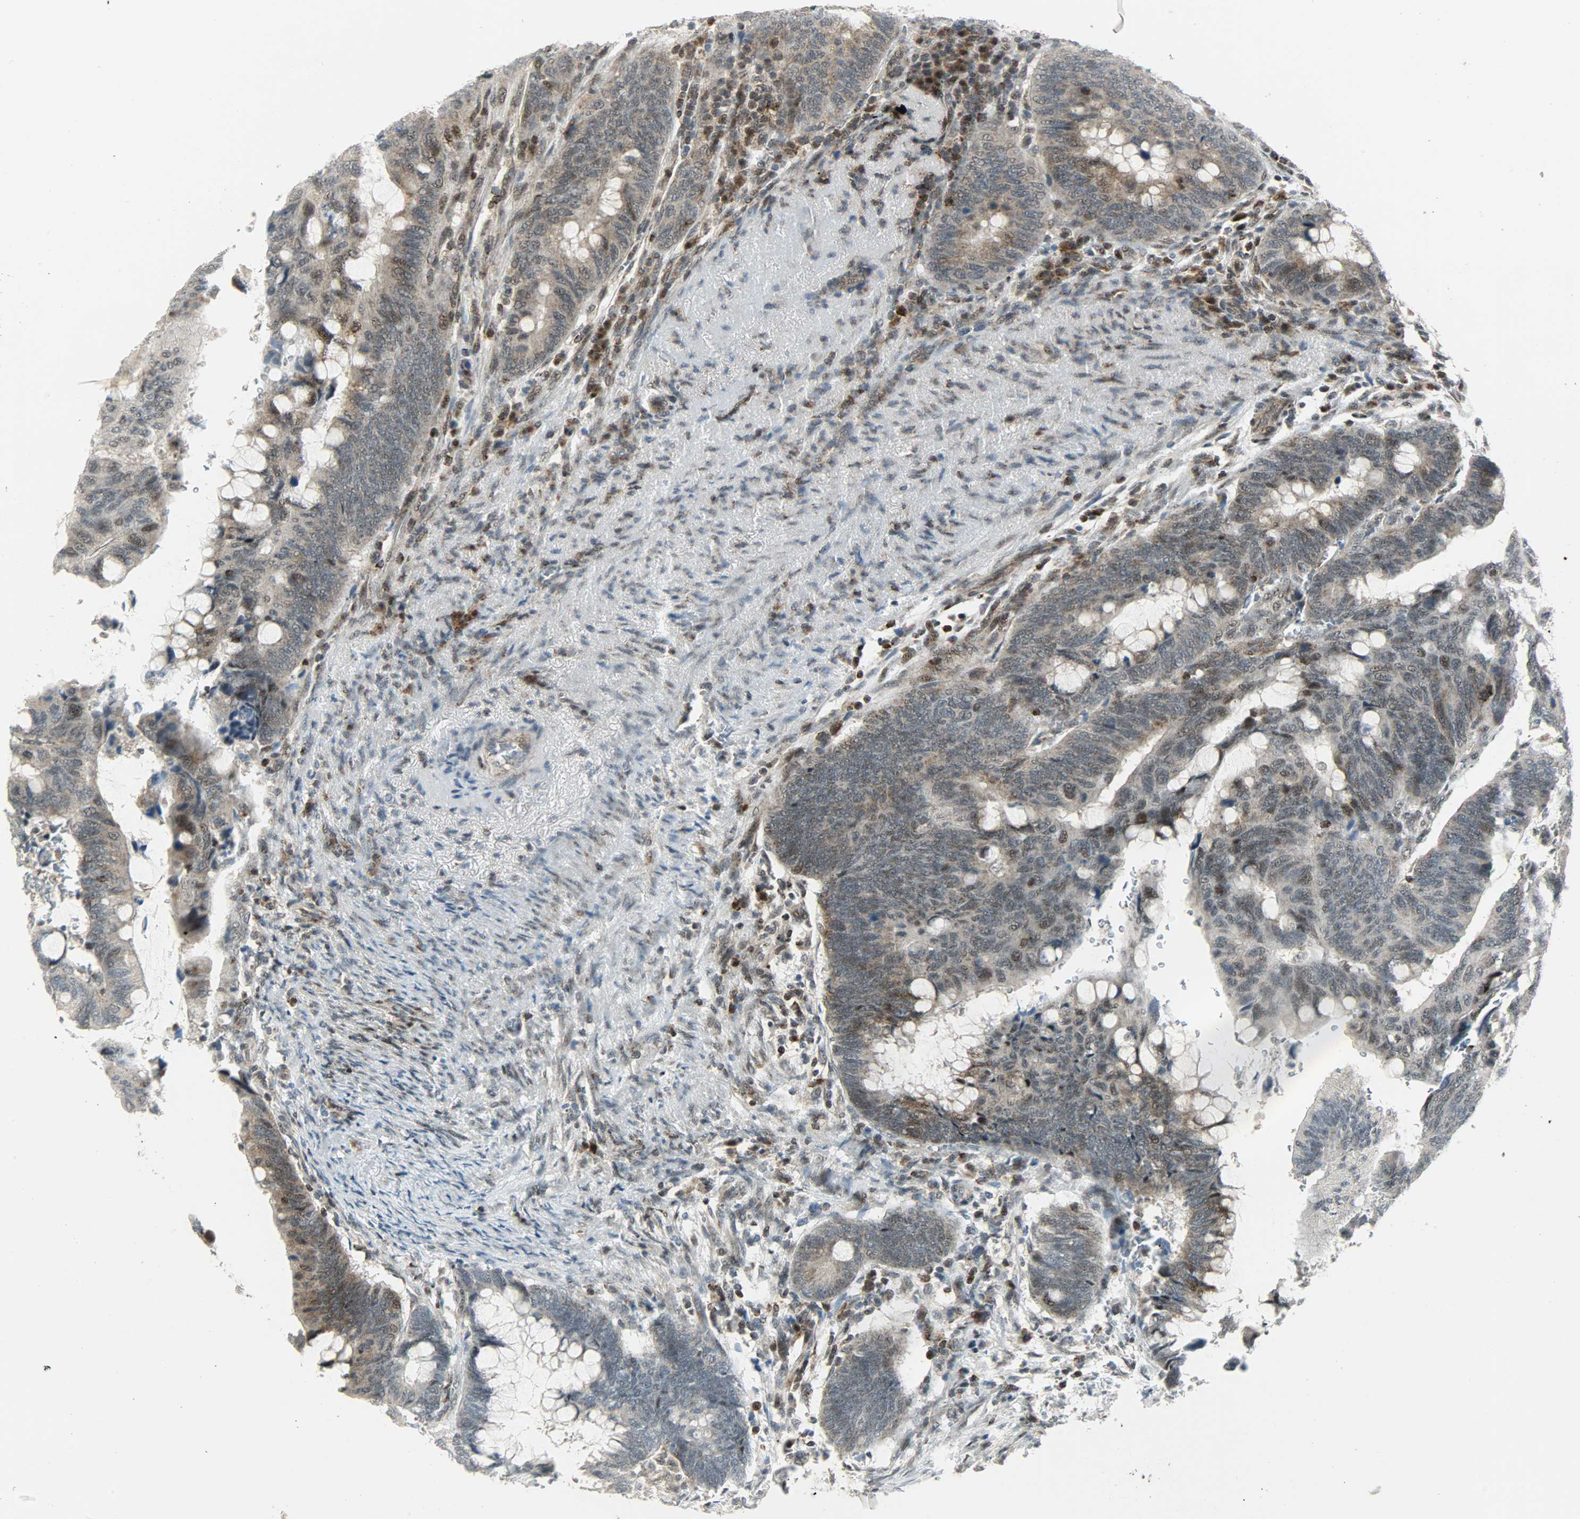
{"staining": {"intensity": "weak", "quantity": "25%-75%", "location": "cytoplasmic/membranous,nuclear"}, "tissue": "colorectal cancer", "cell_type": "Tumor cells", "image_type": "cancer", "snomed": [{"axis": "morphology", "description": "Normal tissue, NOS"}, {"axis": "morphology", "description": "Adenocarcinoma, NOS"}, {"axis": "topography", "description": "Rectum"}, {"axis": "topography", "description": "Peripheral nerve tissue"}], "caption": "Adenocarcinoma (colorectal) stained with a brown dye displays weak cytoplasmic/membranous and nuclear positive expression in about 25%-75% of tumor cells.", "gene": "IL15", "patient": {"sex": "male", "age": 92}}